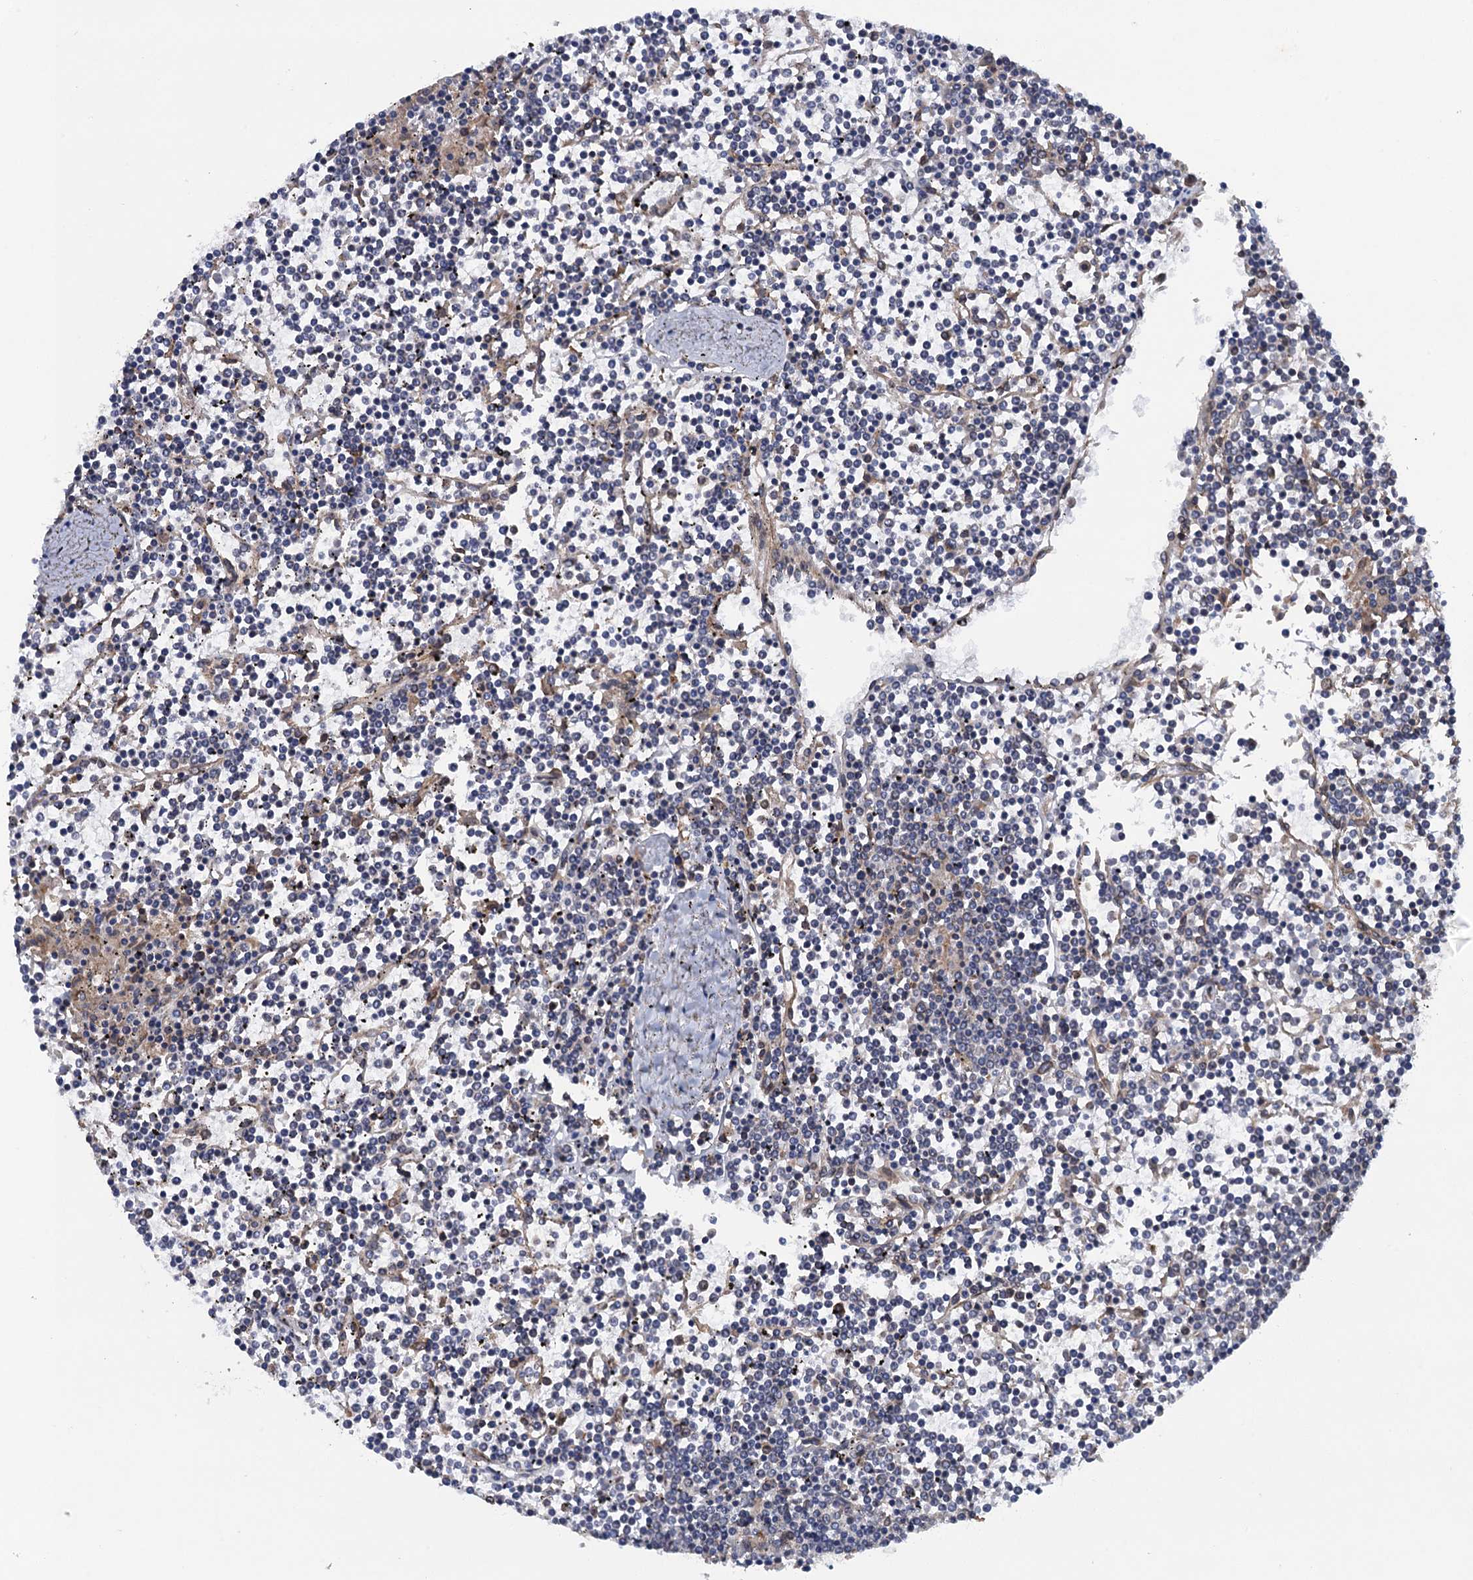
{"staining": {"intensity": "negative", "quantity": "none", "location": "none"}, "tissue": "lymphoma", "cell_type": "Tumor cells", "image_type": "cancer", "snomed": [{"axis": "morphology", "description": "Malignant lymphoma, non-Hodgkin's type, Low grade"}, {"axis": "topography", "description": "Spleen"}], "caption": "An immunohistochemistry (IHC) micrograph of malignant lymphoma, non-Hodgkin's type (low-grade) is shown. There is no staining in tumor cells of malignant lymphoma, non-Hodgkin's type (low-grade).", "gene": "ARMC5", "patient": {"sex": "female", "age": 19}}